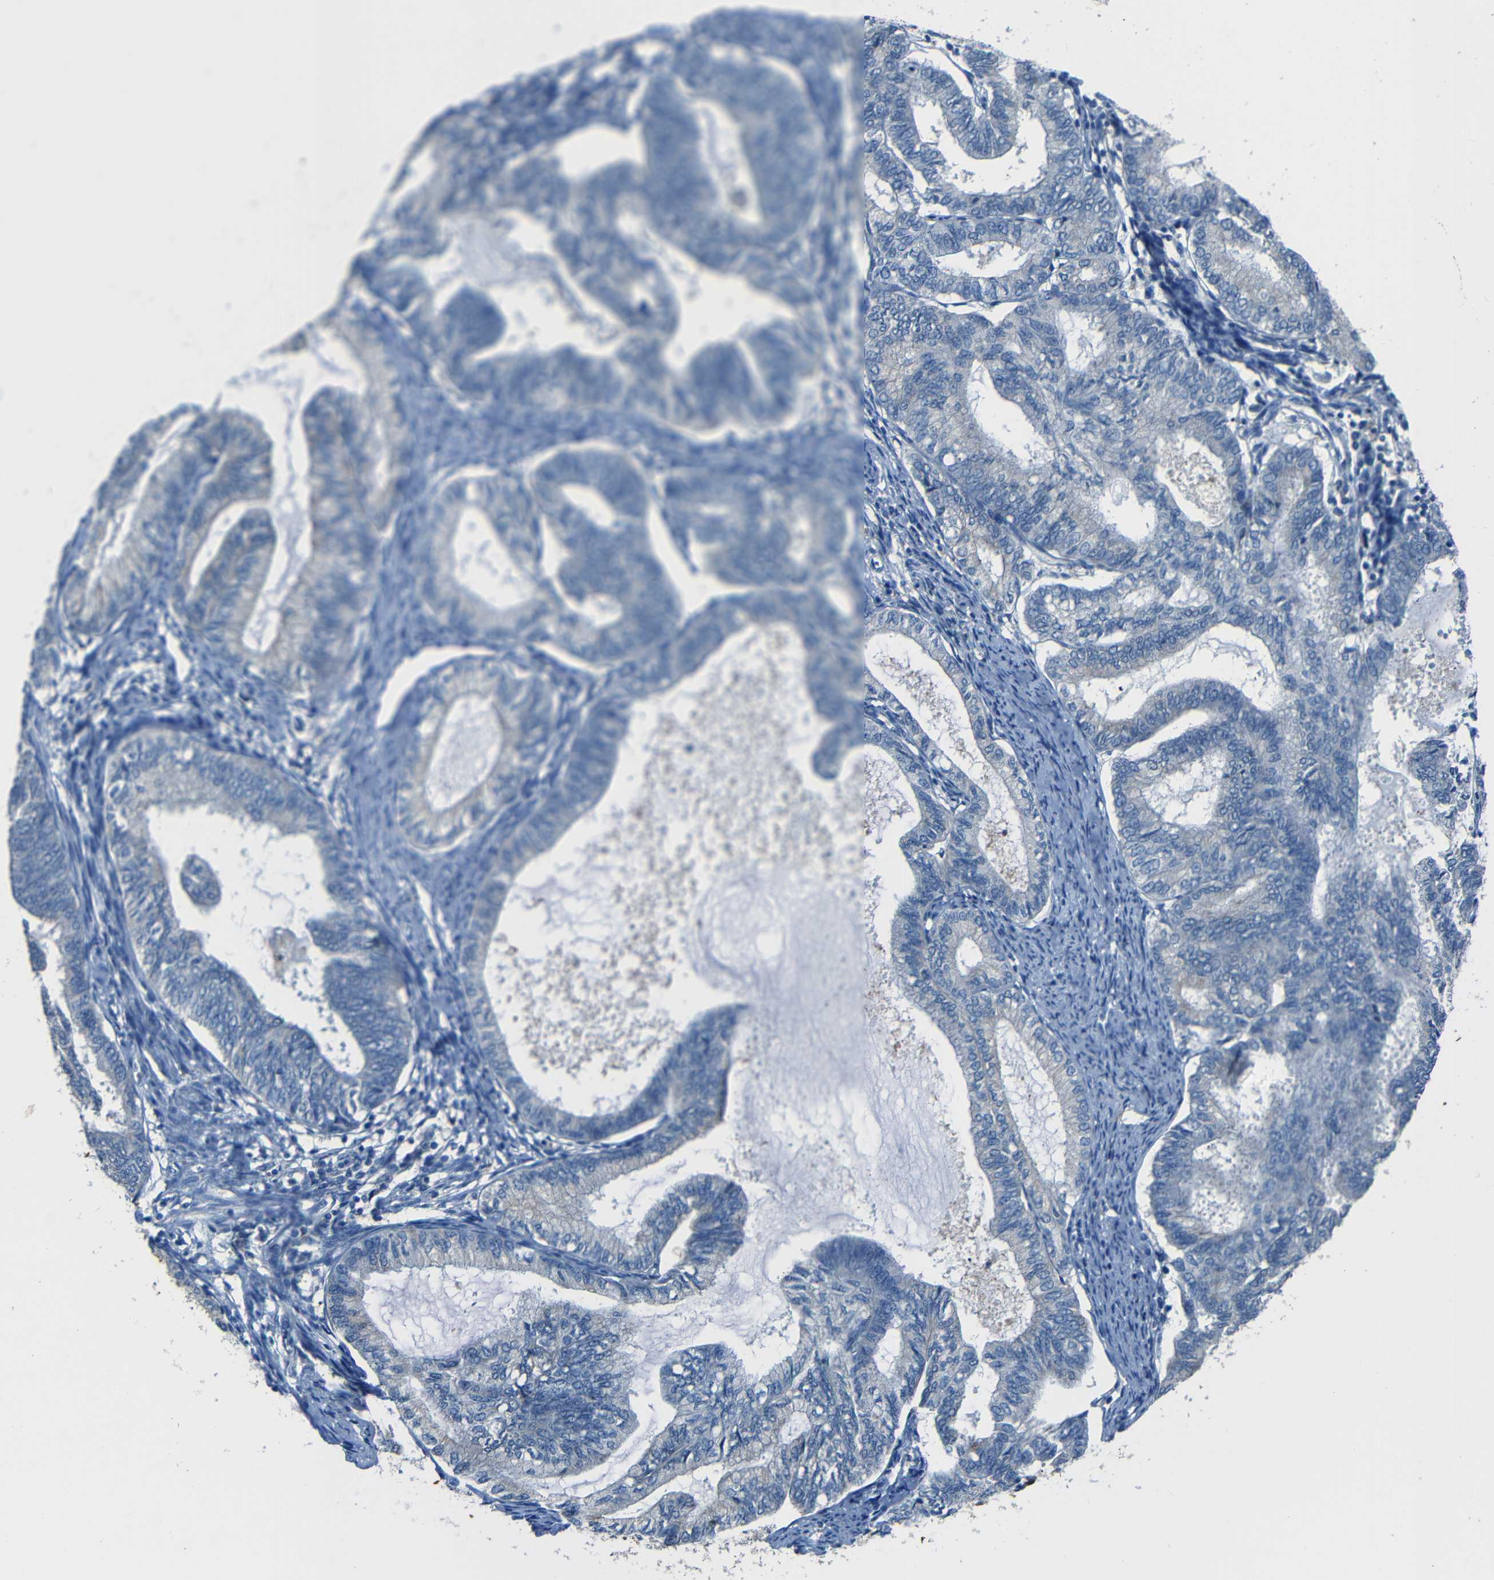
{"staining": {"intensity": "negative", "quantity": "none", "location": "none"}, "tissue": "endometrial cancer", "cell_type": "Tumor cells", "image_type": "cancer", "snomed": [{"axis": "morphology", "description": "Adenocarcinoma, NOS"}, {"axis": "topography", "description": "Endometrium"}], "caption": "Endometrial adenocarcinoma was stained to show a protein in brown. There is no significant positivity in tumor cells. (DAB (3,3'-diaminobenzidine) IHC visualized using brightfield microscopy, high magnification).", "gene": "SLA", "patient": {"sex": "female", "age": 86}}